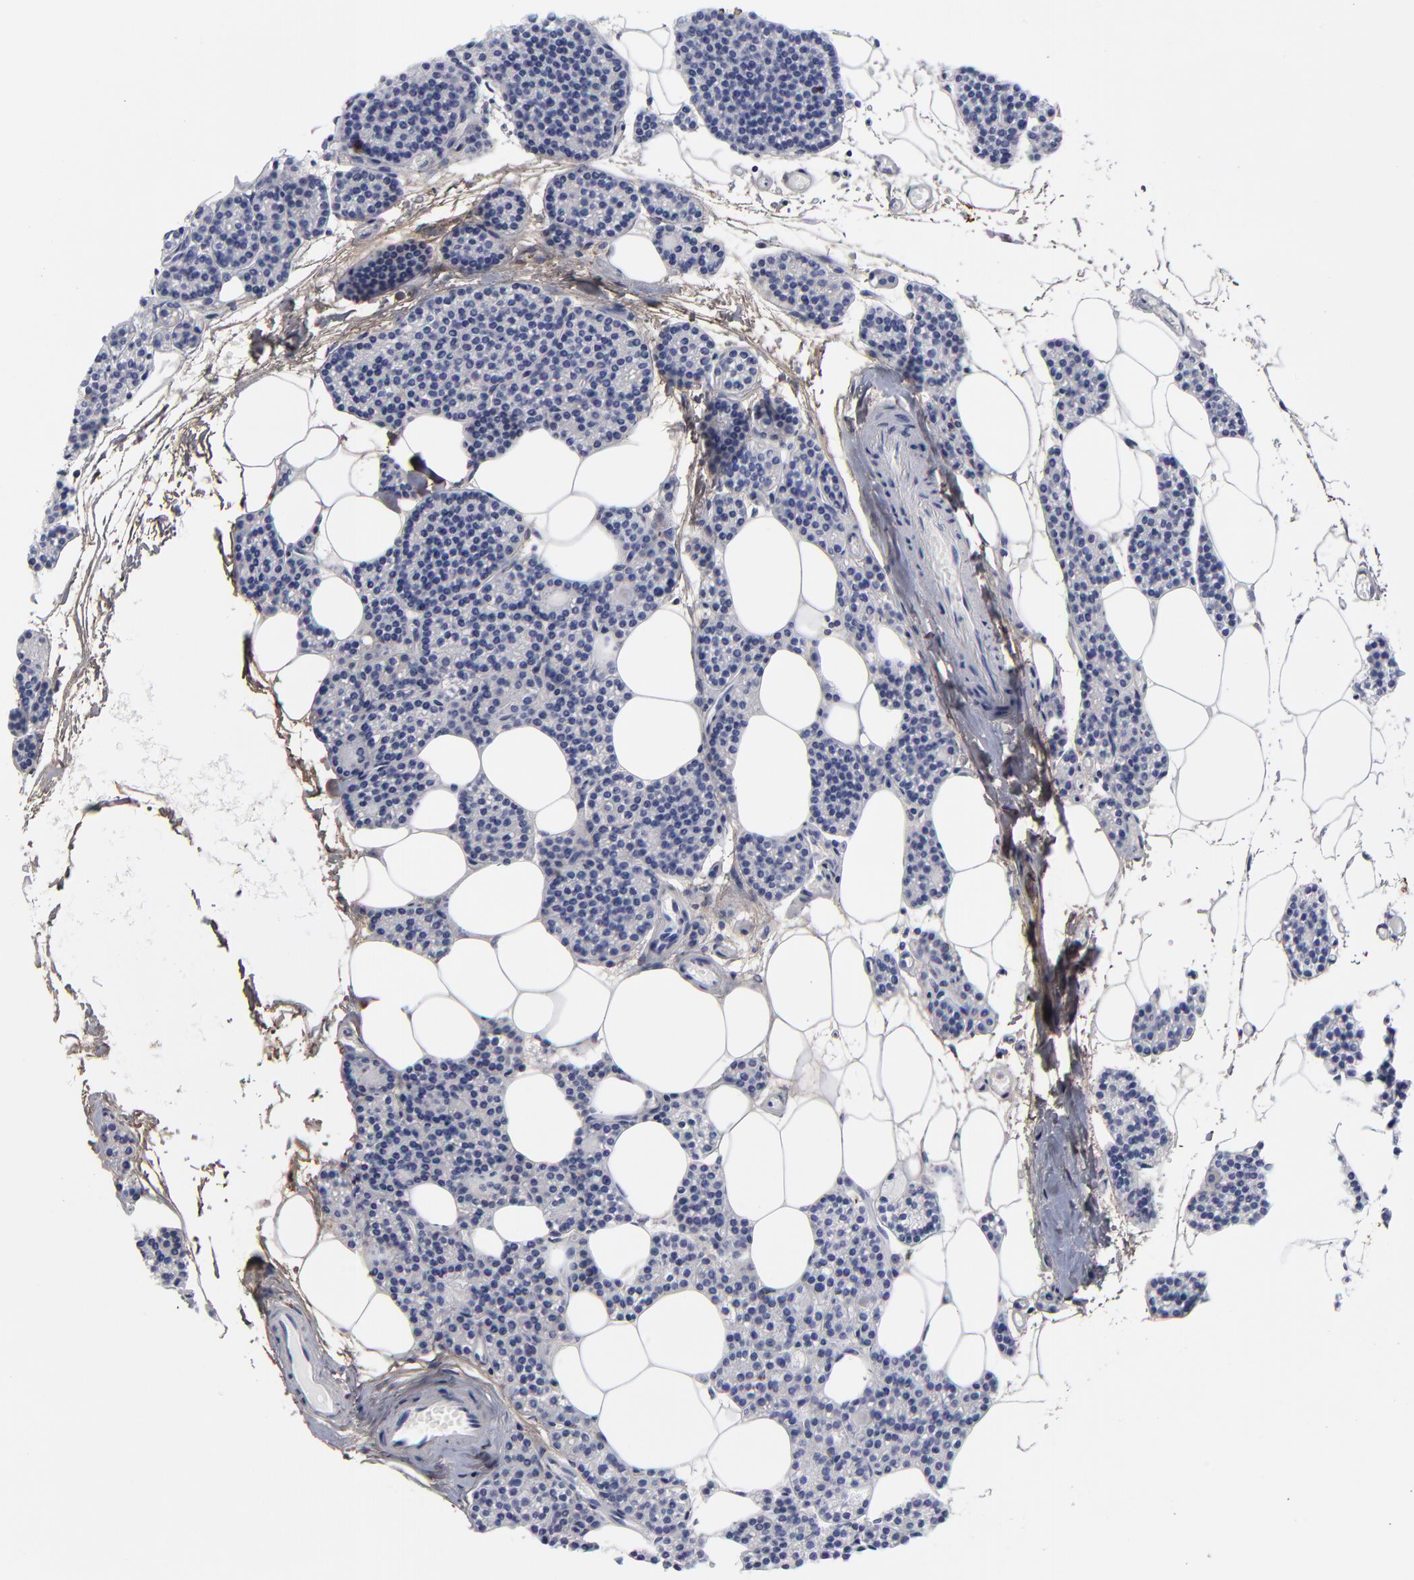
{"staining": {"intensity": "negative", "quantity": "none", "location": "none"}, "tissue": "parathyroid gland", "cell_type": "Glandular cells", "image_type": "normal", "snomed": [{"axis": "morphology", "description": "Normal tissue, NOS"}, {"axis": "topography", "description": "Parathyroid gland"}], "caption": "Immunohistochemistry histopathology image of normal parathyroid gland stained for a protein (brown), which shows no staining in glandular cells.", "gene": "DCN", "patient": {"sex": "female", "age": 66}}